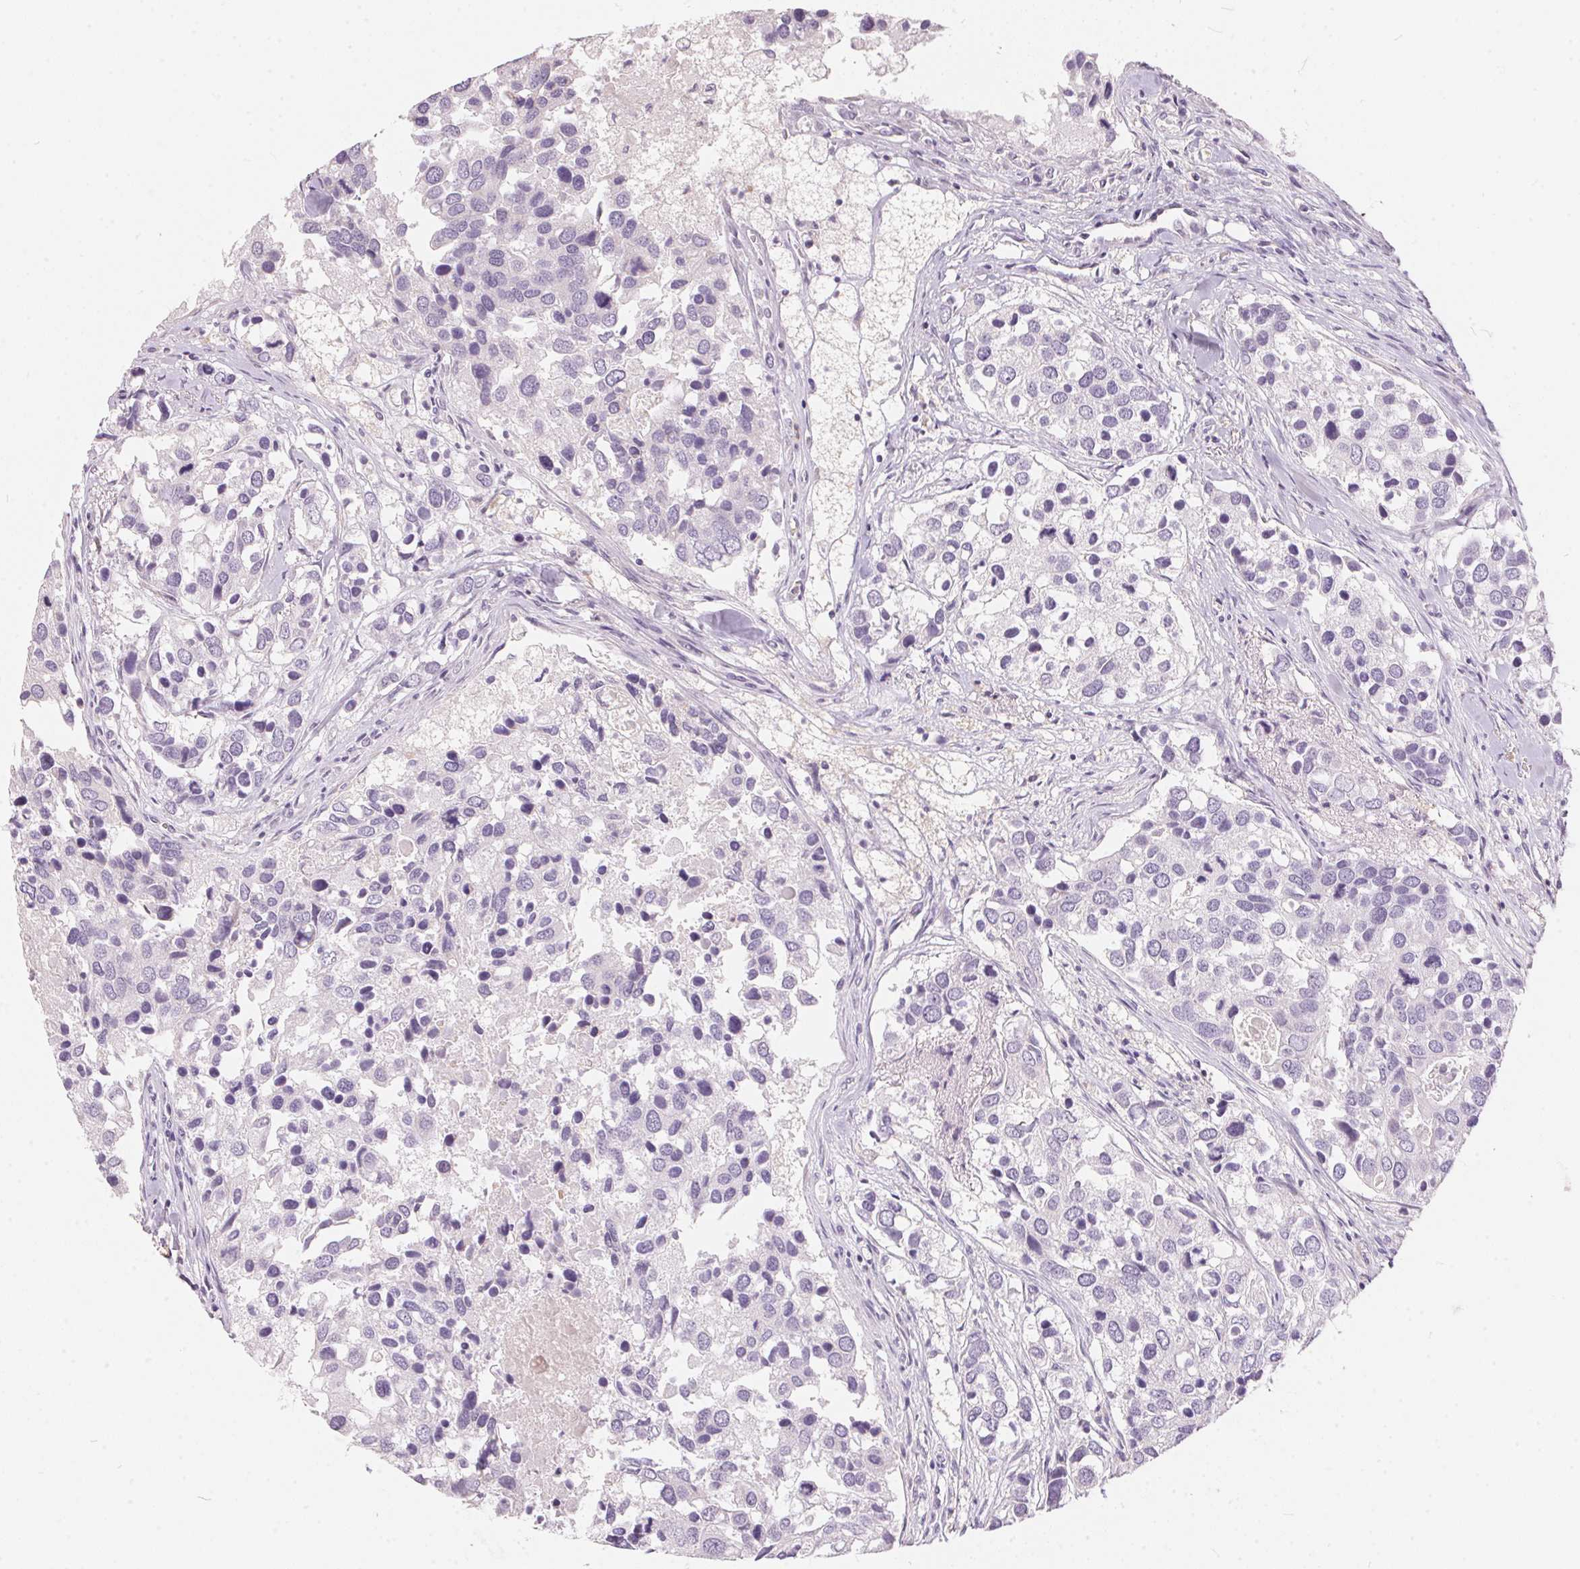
{"staining": {"intensity": "negative", "quantity": "none", "location": "none"}, "tissue": "breast cancer", "cell_type": "Tumor cells", "image_type": "cancer", "snomed": [{"axis": "morphology", "description": "Duct carcinoma"}, {"axis": "topography", "description": "Breast"}], "caption": "A photomicrograph of human intraductal carcinoma (breast) is negative for staining in tumor cells. The staining is performed using DAB brown chromogen with nuclei counter-stained in using hematoxylin.", "gene": "SERPINB1", "patient": {"sex": "female", "age": 83}}